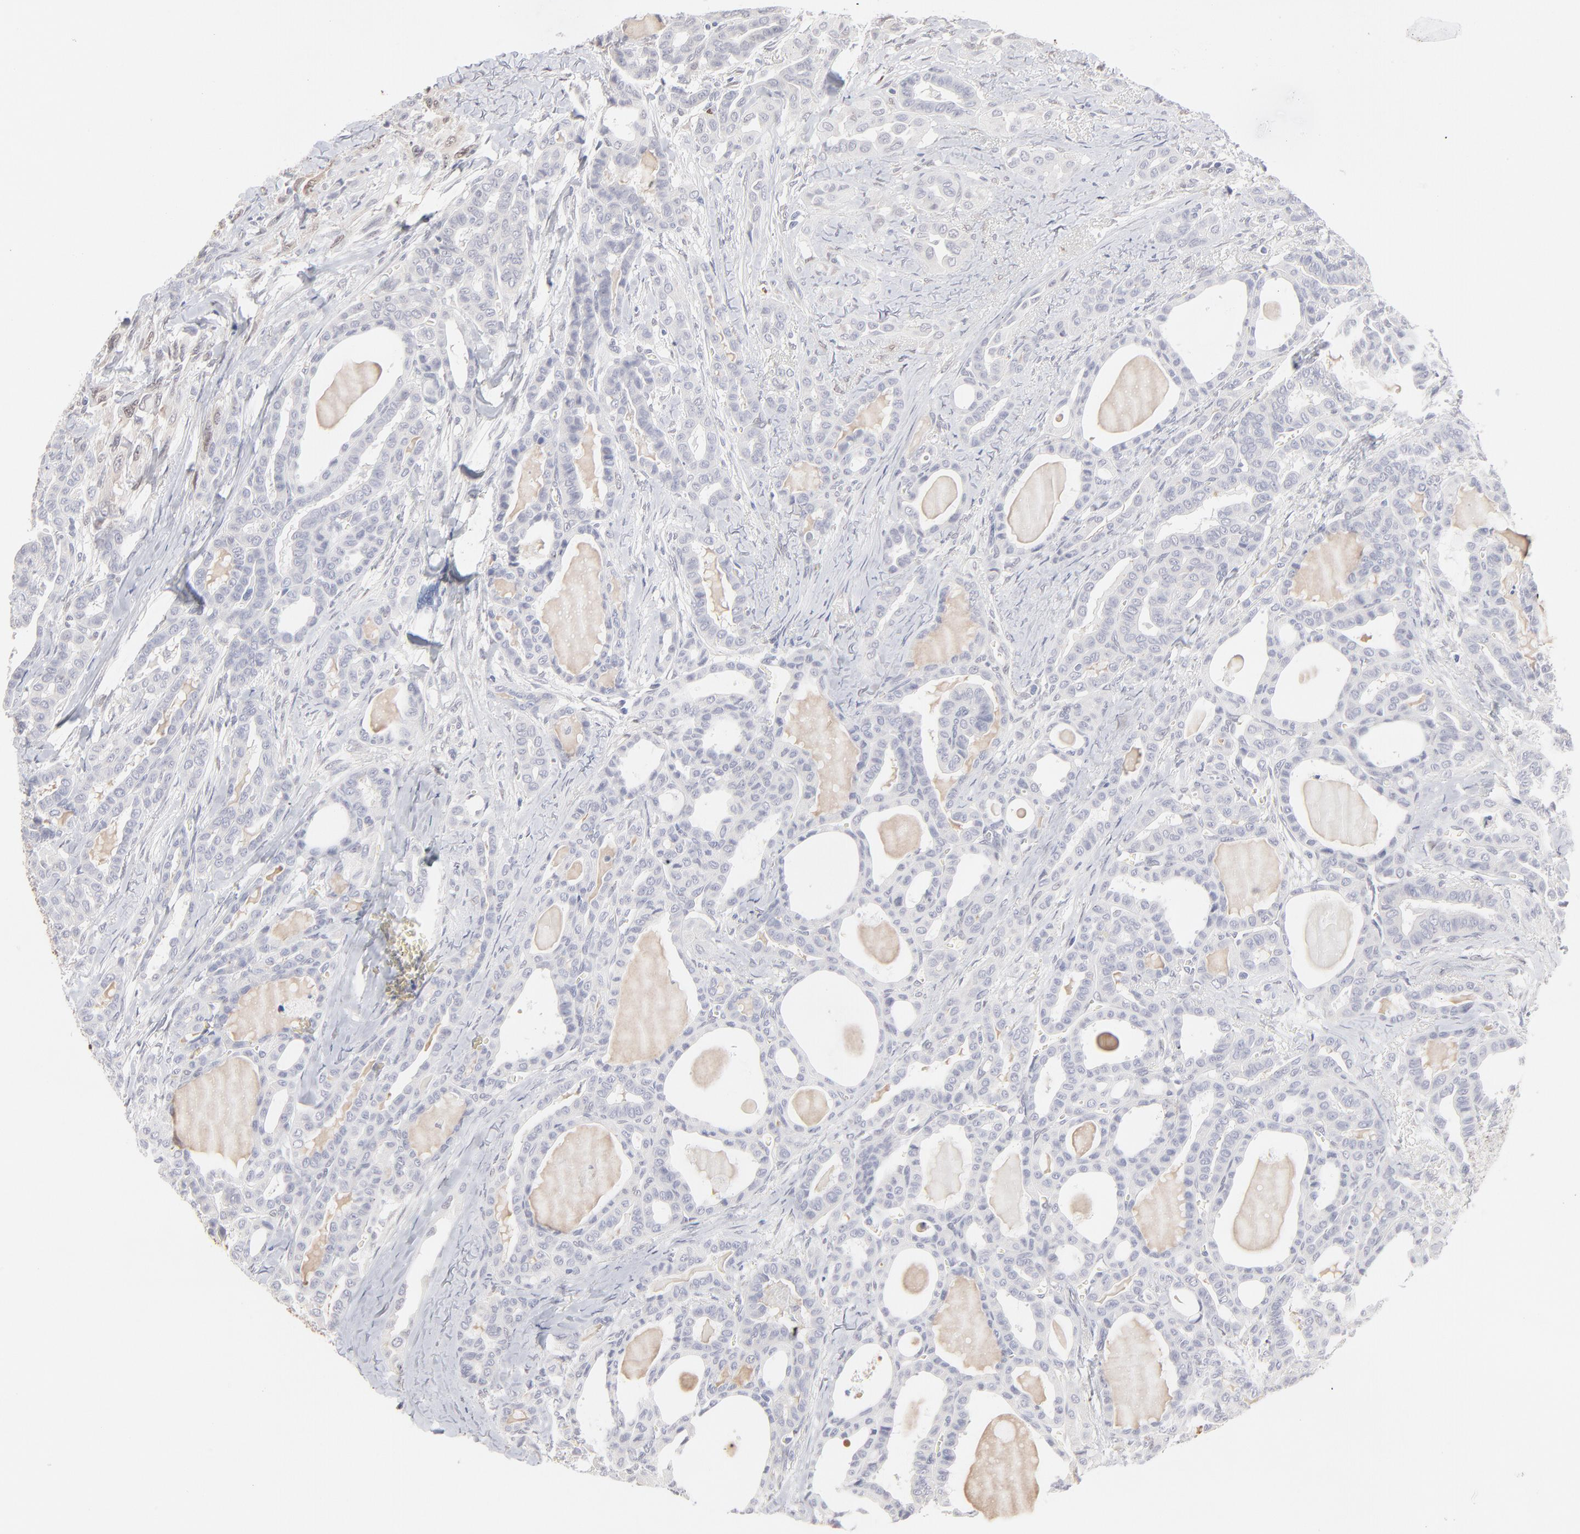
{"staining": {"intensity": "negative", "quantity": "none", "location": "none"}, "tissue": "thyroid cancer", "cell_type": "Tumor cells", "image_type": "cancer", "snomed": [{"axis": "morphology", "description": "Carcinoma, NOS"}, {"axis": "topography", "description": "Thyroid gland"}], "caption": "Tumor cells are negative for protein expression in human thyroid cancer.", "gene": "RBM3", "patient": {"sex": "female", "age": 91}}